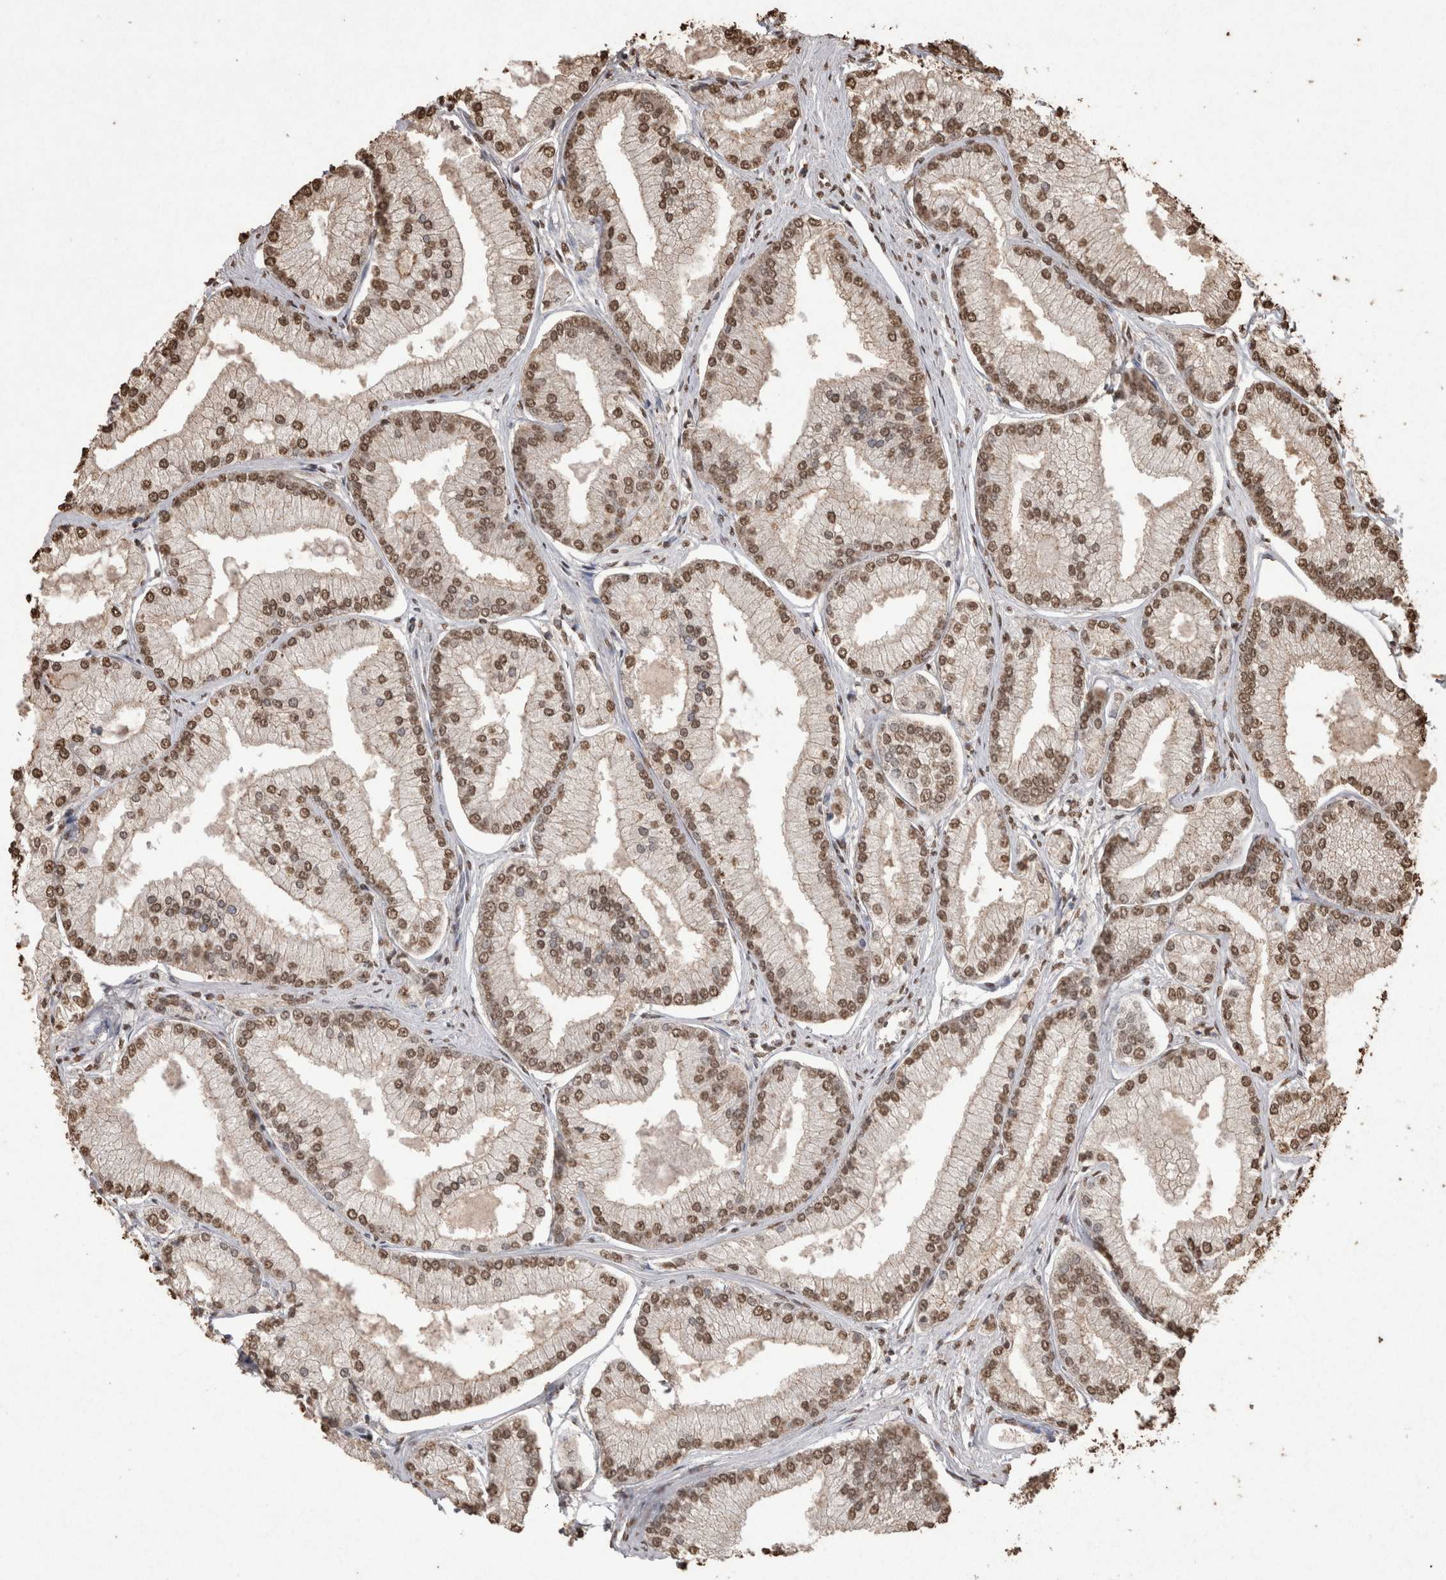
{"staining": {"intensity": "moderate", "quantity": ">75%", "location": "nuclear"}, "tissue": "prostate cancer", "cell_type": "Tumor cells", "image_type": "cancer", "snomed": [{"axis": "morphology", "description": "Adenocarcinoma, Low grade"}, {"axis": "topography", "description": "Prostate"}], "caption": "A micrograph showing moderate nuclear expression in approximately >75% of tumor cells in low-grade adenocarcinoma (prostate), as visualized by brown immunohistochemical staining.", "gene": "POU5F1", "patient": {"sex": "male", "age": 52}}